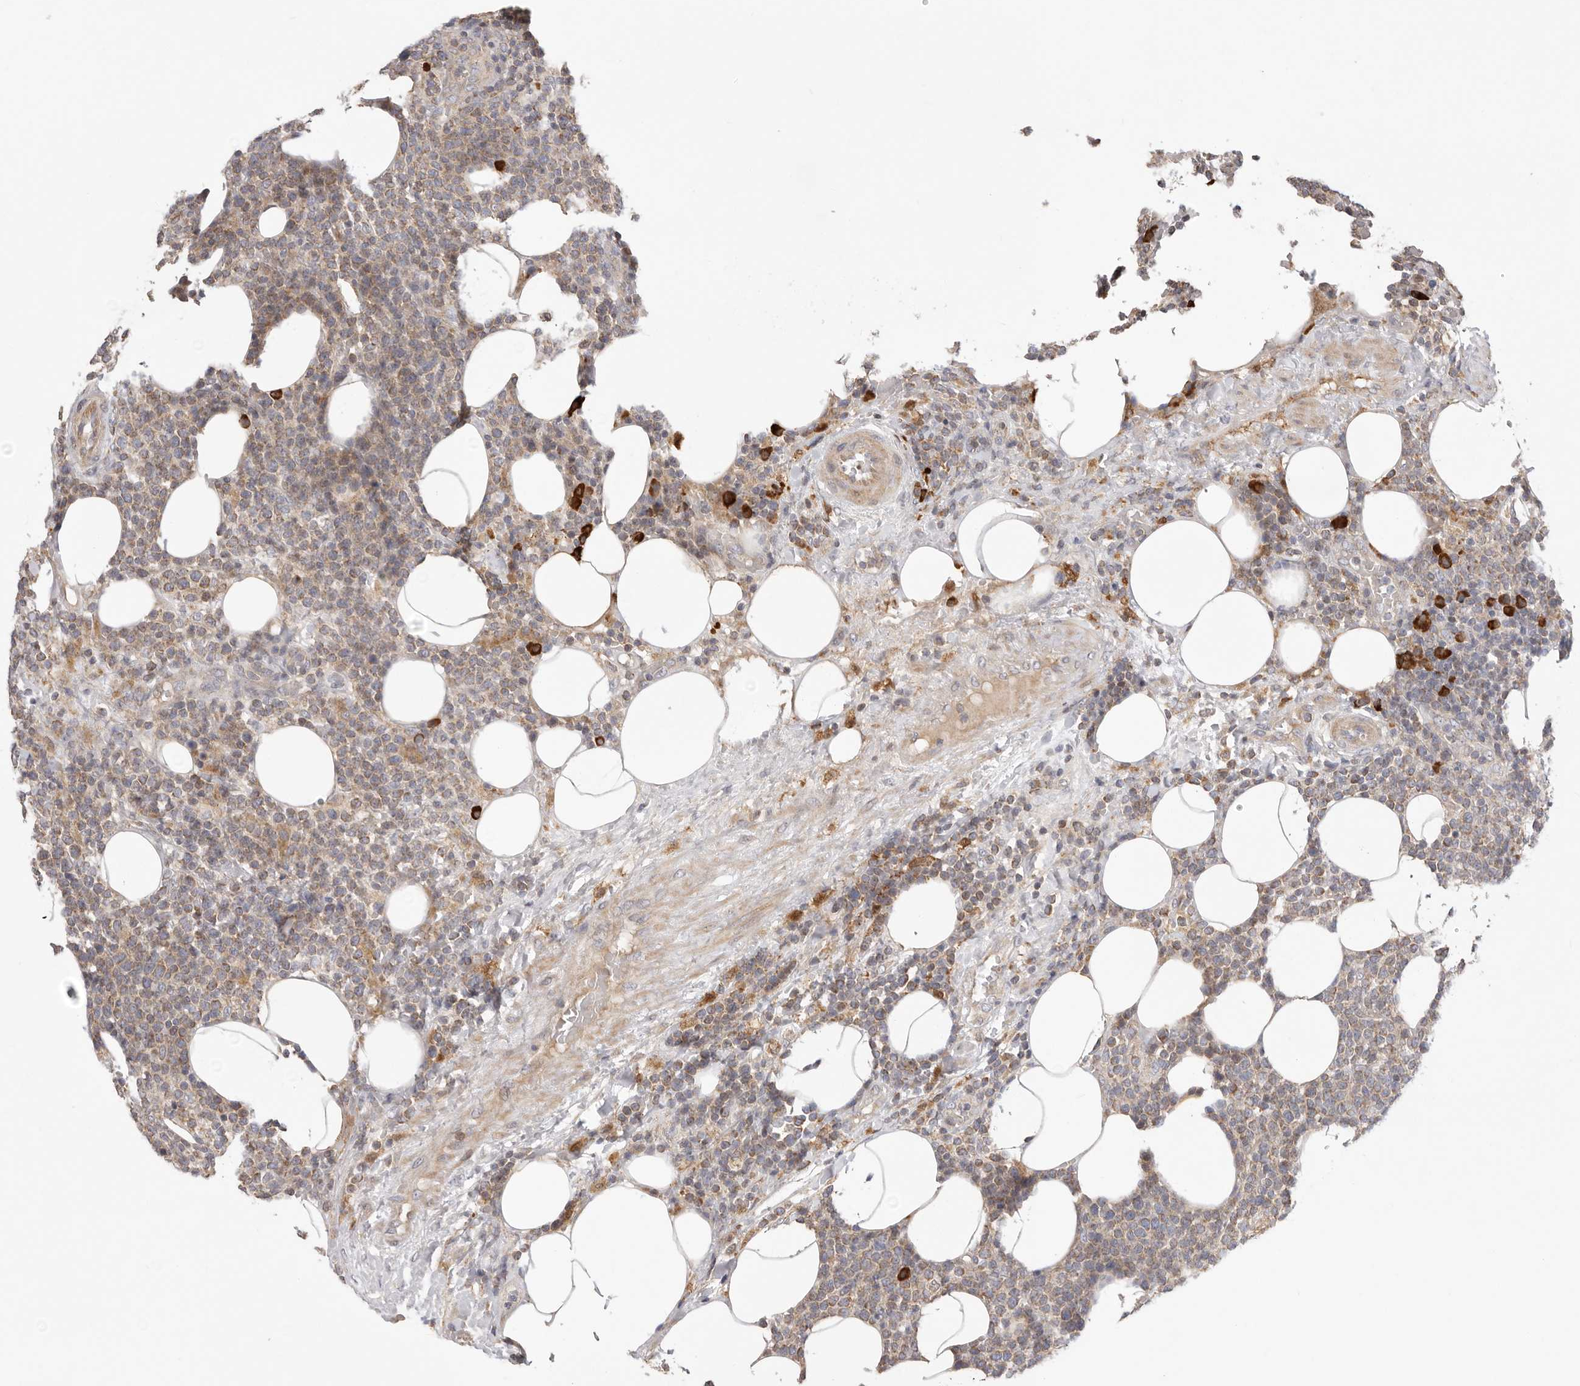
{"staining": {"intensity": "weak", "quantity": ">75%", "location": "cytoplasmic/membranous"}, "tissue": "lymphoma", "cell_type": "Tumor cells", "image_type": "cancer", "snomed": [{"axis": "morphology", "description": "Malignant lymphoma, non-Hodgkin's type, High grade"}, {"axis": "topography", "description": "Lymph node"}], "caption": "An image showing weak cytoplasmic/membranous expression in approximately >75% of tumor cells in high-grade malignant lymphoma, non-Hodgkin's type, as visualized by brown immunohistochemical staining.", "gene": "USH1C", "patient": {"sex": "male", "age": 61}}